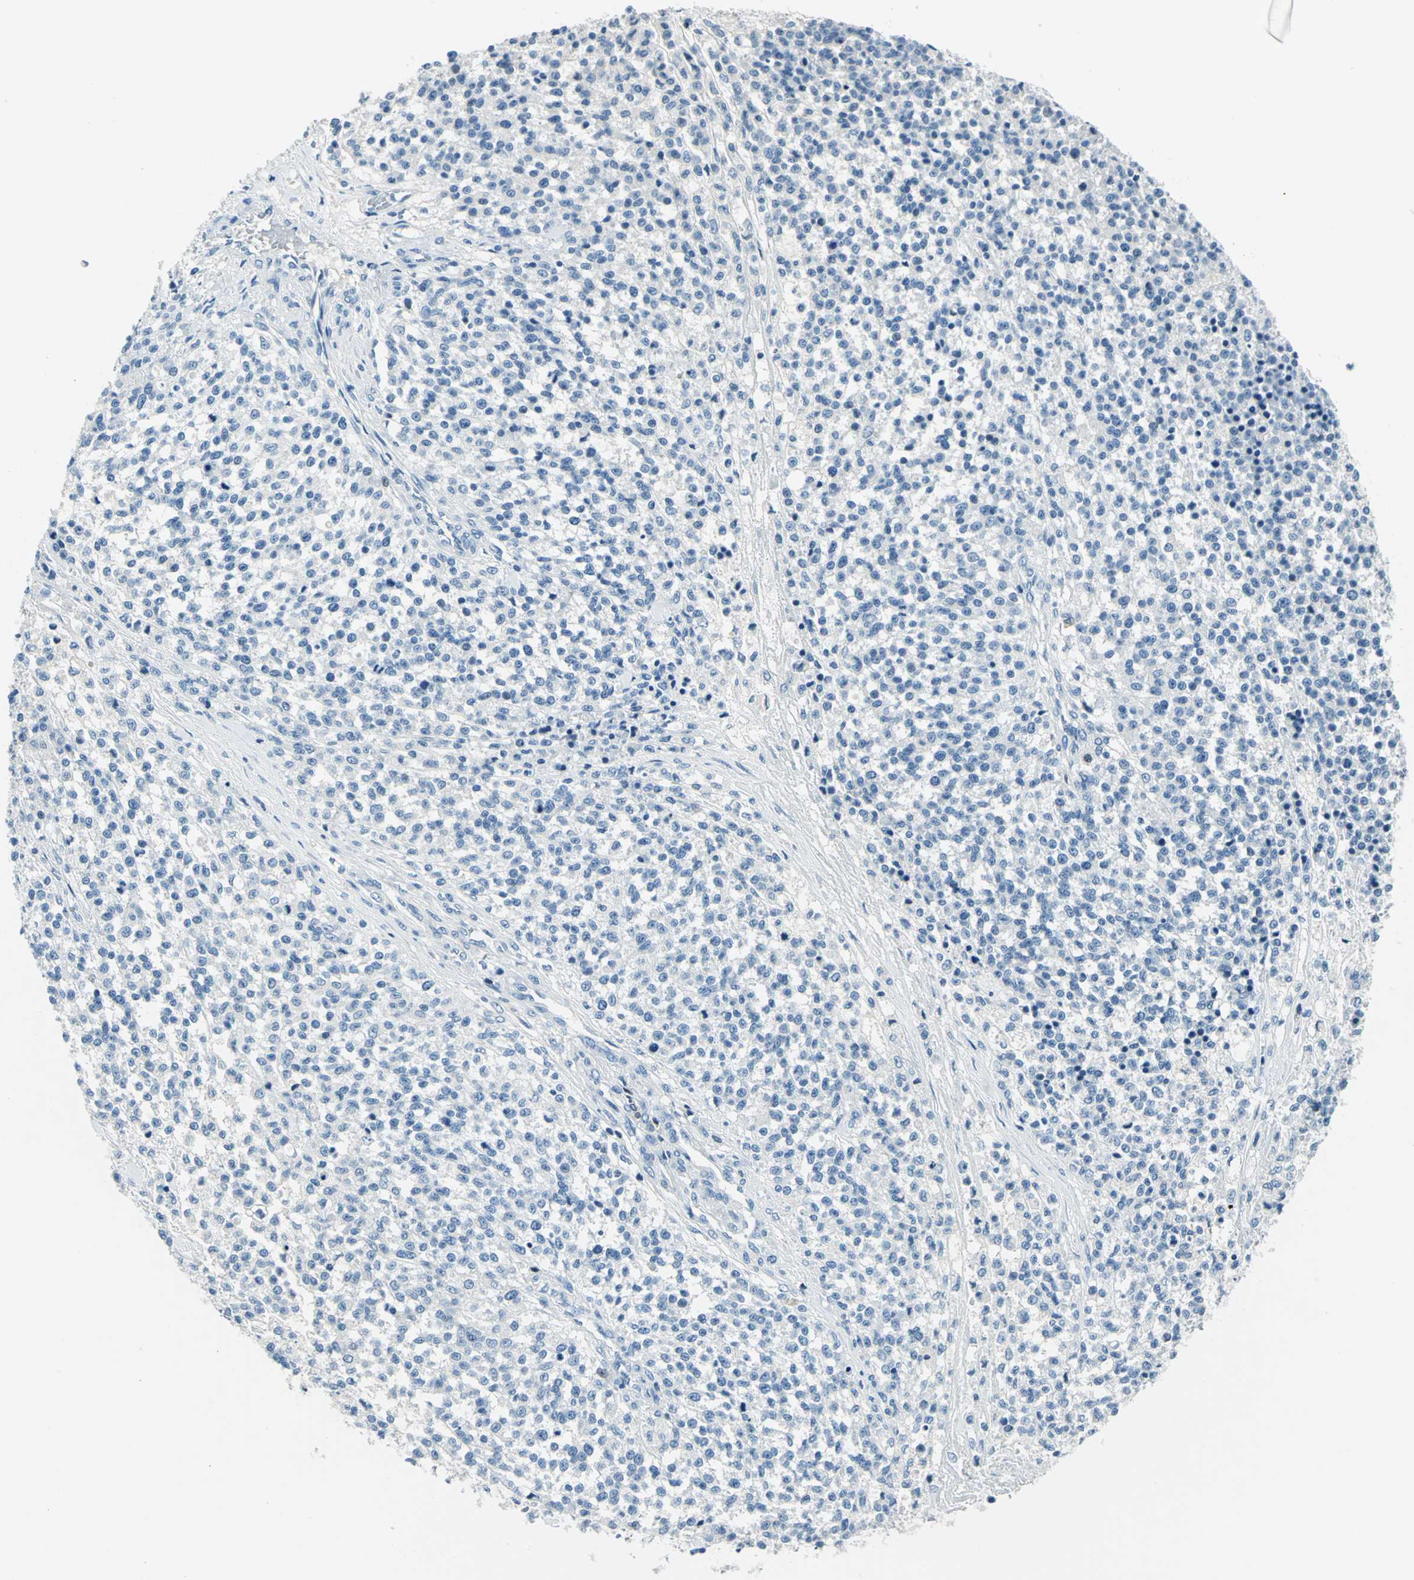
{"staining": {"intensity": "negative", "quantity": "none", "location": "none"}, "tissue": "testis cancer", "cell_type": "Tumor cells", "image_type": "cancer", "snomed": [{"axis": "morphology", "description": "Seminoma, NOS"}, {"axis": "topography", "description": "Testis"}], "caption": "Image shows no protein staining in tumor cells of testis cancer (seminoma) tissue.", "gene": "AKR1A1", "patient": {"sex": "male", "age": 59}}